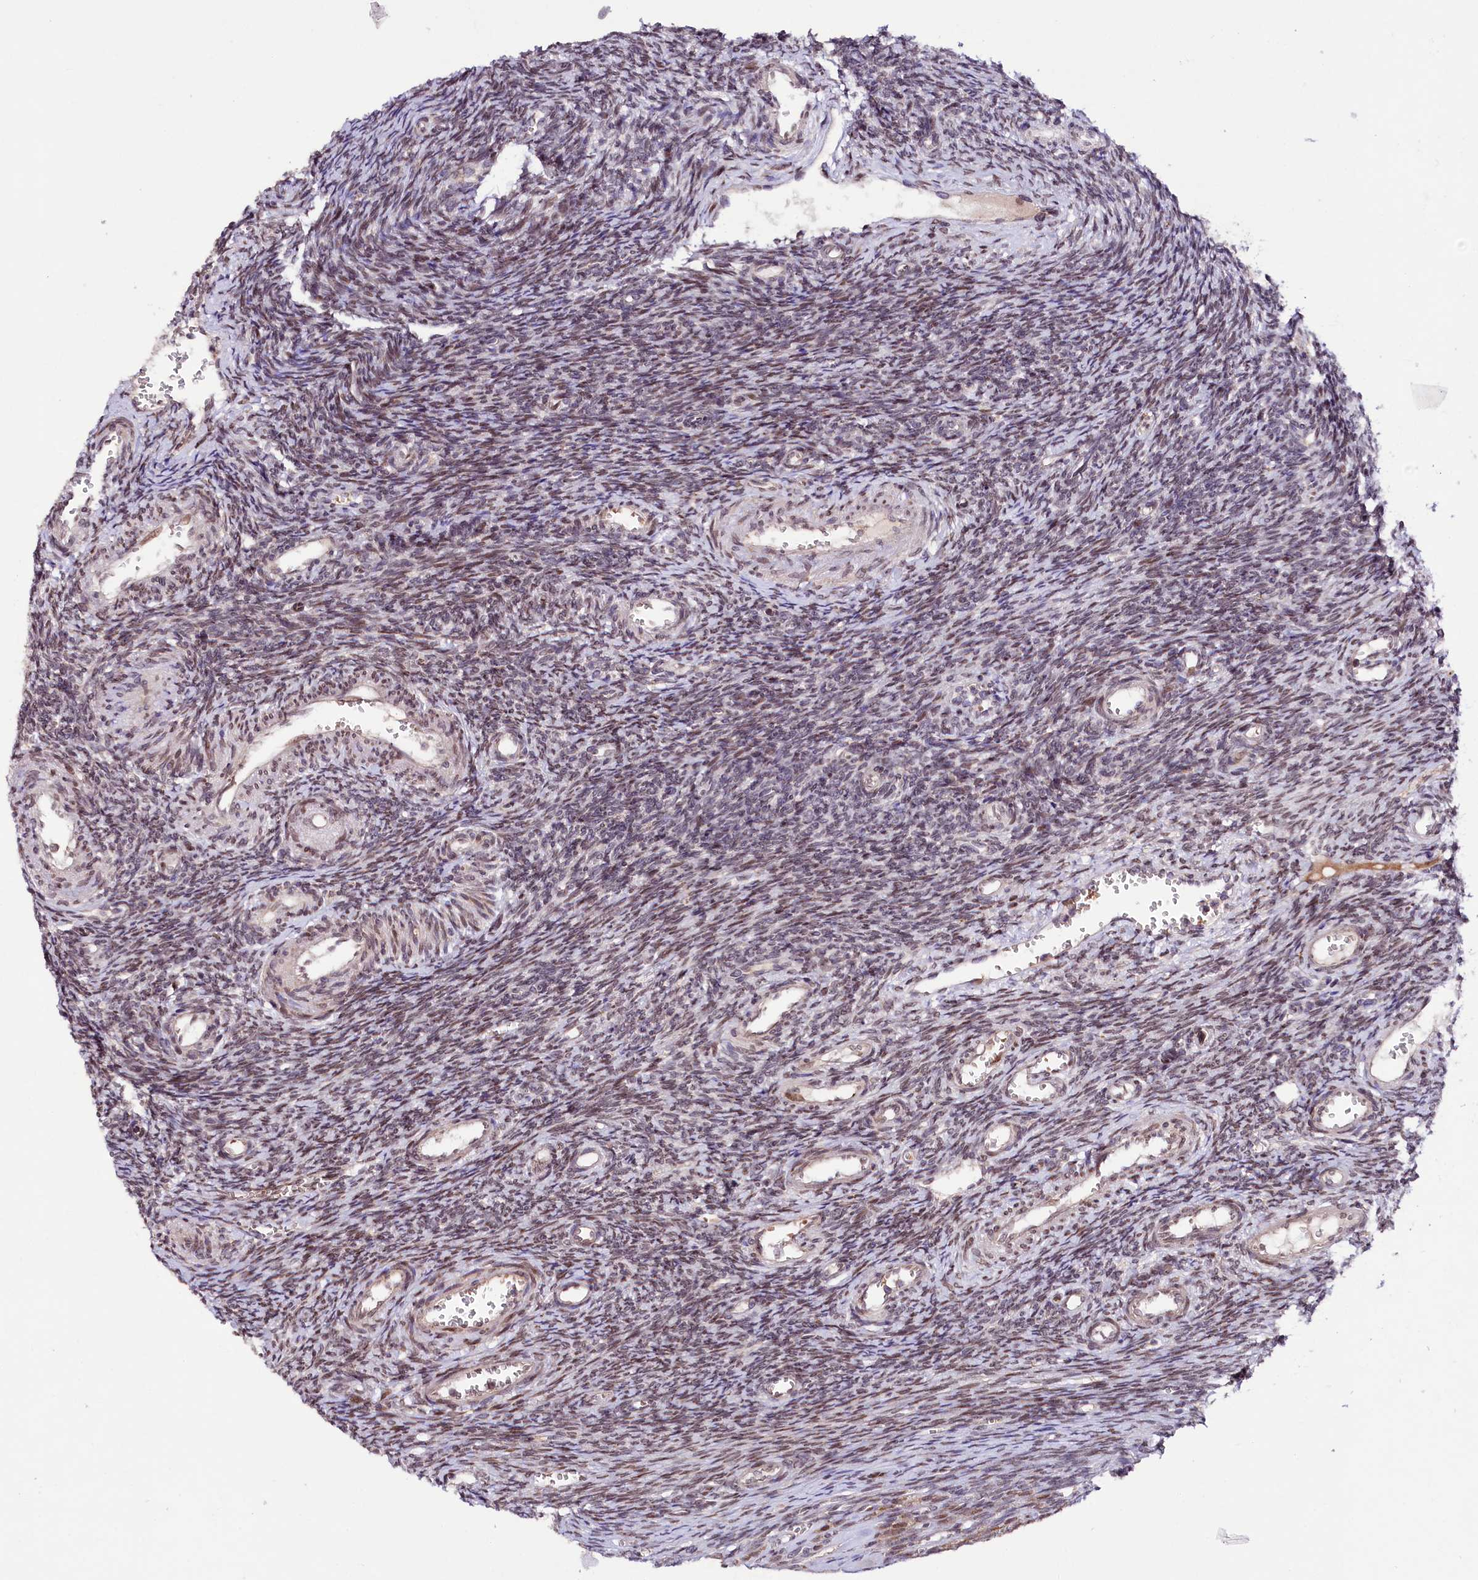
{"staining": {"intensity": "weak", "quantity": ">75%", "location": "nuclear"}, "tissue": "ovary", "cell_type": "Ovarian stroma cells", "image_type": "normal", "snomed": [{"axis": "morphology", "description": "Normal tissue, NOS"}, {"axis": "topography", "description": "Ovary"}], "caption": "IHC (DAB (3,3'-diaminobenzidine)) staining of unremarkable ovary exhibits weak nuclear protein positivity in about >75% of ovarian stroma cells. (Brightfield microscopy of DAB IHC at high magnification).", "gene": "ZNF226", "patient": {"sex": "female", "age": 39}}